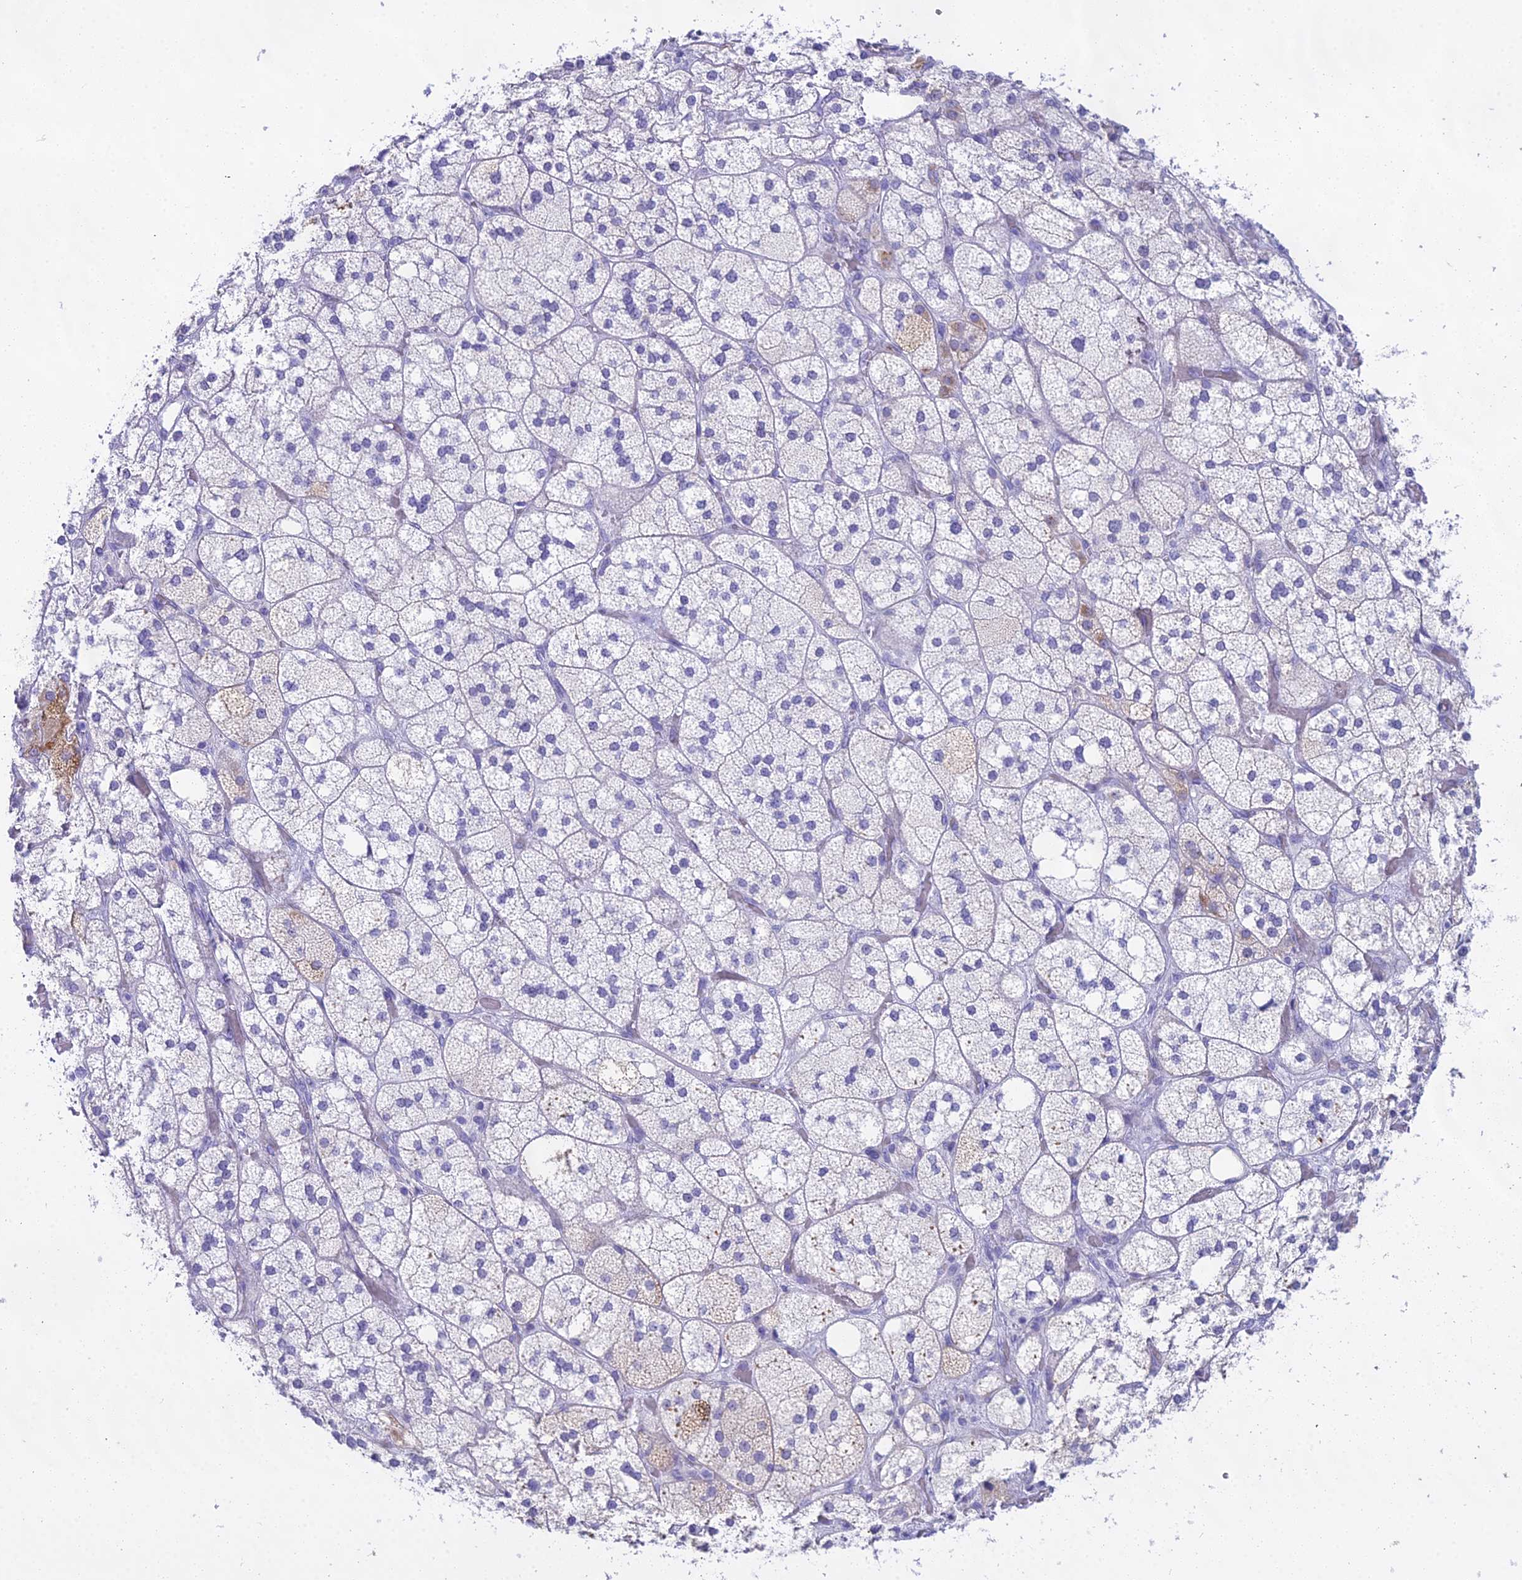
{"staining": {"intensity": "strong", "quantity": "<25%", "location": "cytoplasmic/membranous"}, "tissue": "adrenal gland", "cell_type": "Glandular cells", "image_type": "normal", "snomed": [{"axis": "morphology", "description": "Normal tissue, NOS"}, {"axis": "topography", "description": "Adrenal gland"}], "caption": "Adrenal gland stained with immunohistochemistry demonstrates strong cytoplasmic/membranous staining in about <25% of glandular cells.", "gene": "CGB1", "patient": {"sex": "male", "age": 61}}